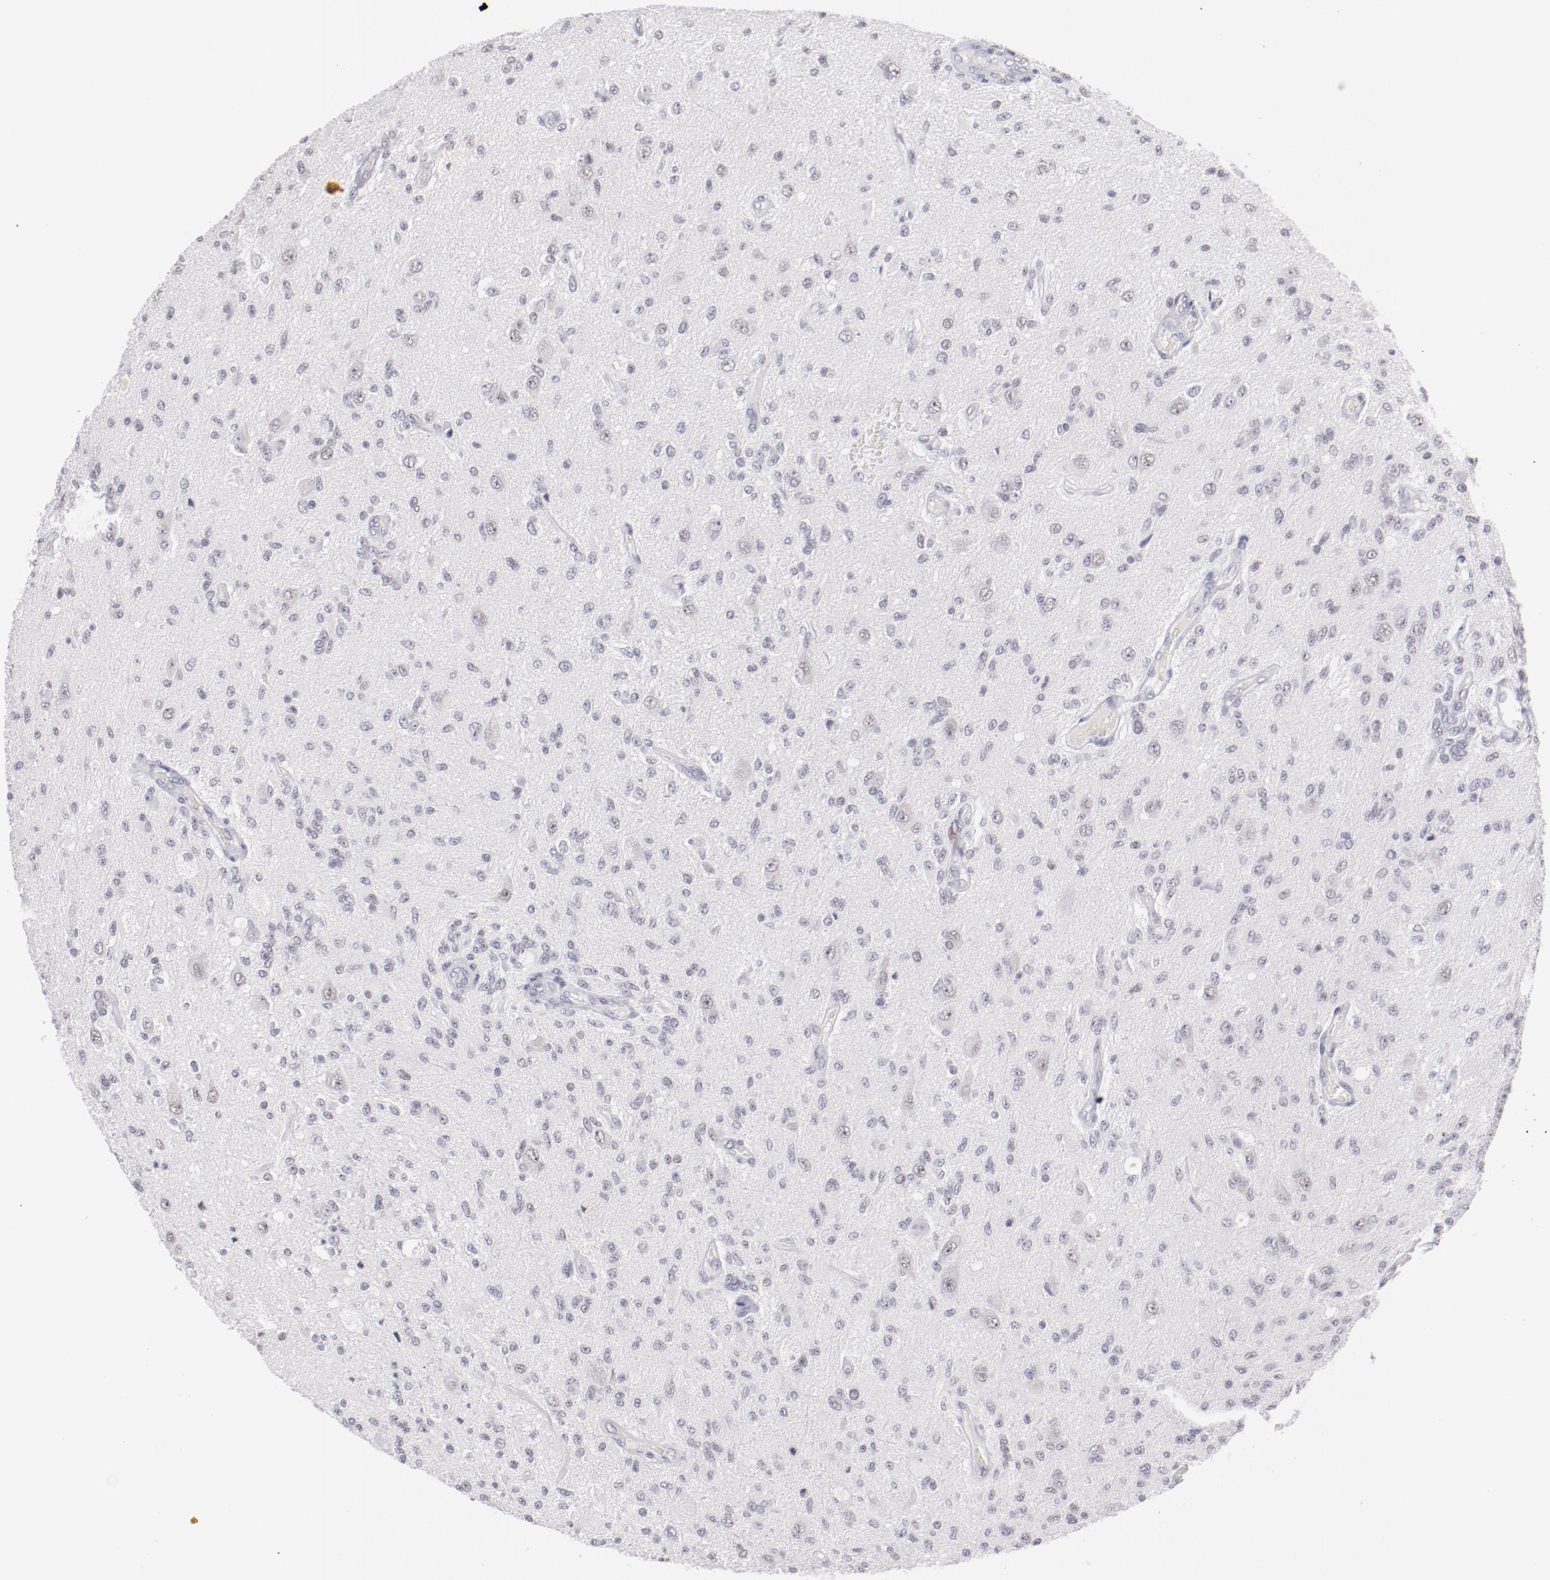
{"staining": {"intensity": "negative", "quantity": "none", "location": "none"}, "tissue": "glioma", "cell_type": "Tumor cells", "image_type": "cancer", "snomed": [{"axis": "morphology", "description": "Normal tissue, NOS"}, {"axis": "morphology", "description": "Glioma, malignant, High grade"}, {"axis": "topography", "description": "Cerebral cortex"}], "caption": "A histopathology image of human malignant high-grade glioma is negative for staining in tumor cells.", "gene": "TFAP4", "patient": {"sex": "male", "age": 77}}